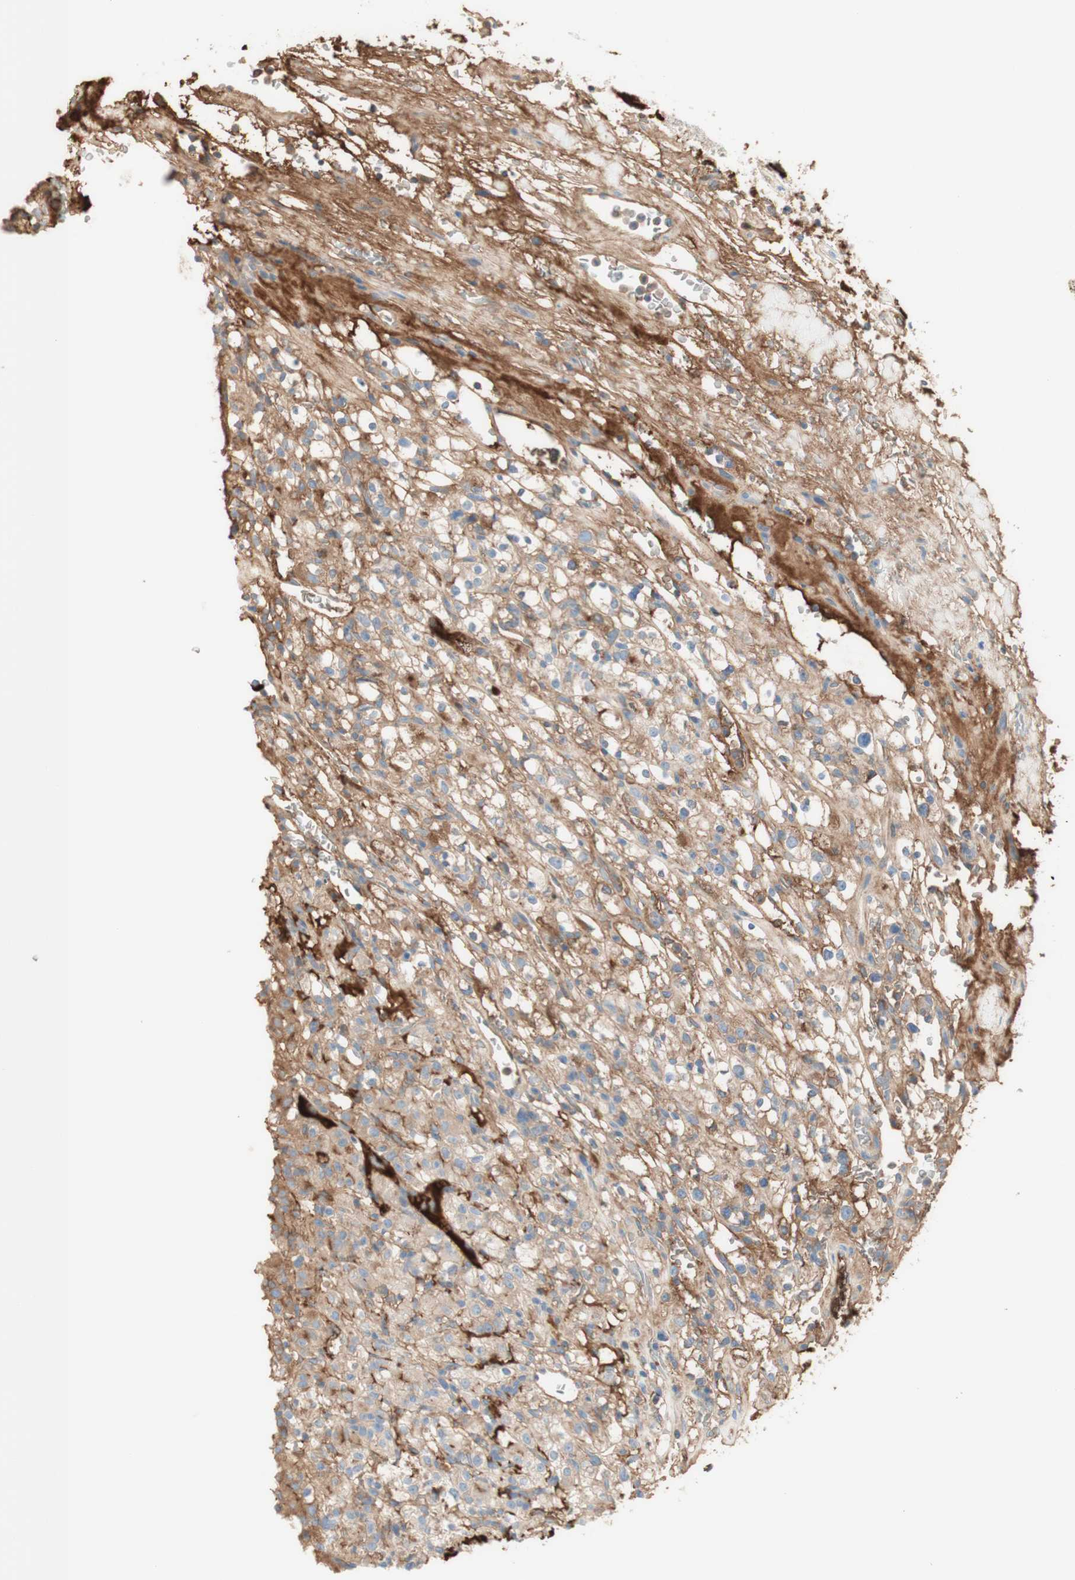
{"staining": {"intensity": "moderate", "quantity": "25%-75%", "location": "cytoplasmic/membranous"}, "tissue": "renal cancer", "cell_type": "Tumor cells", "image_type": "cancer", "snomed": [{"axis": "morphology", "description": "Normal tissue, NOS"}, {"axis": "morphology", "description": "Adenocarcinoma, NOS"}, {"axis": "topography", "description": "Kidney"}], "caption": "Renal cancer stained with DAB (3,3'-diaminobenzidine) immunohistochemistry reveals medium levels of moderate cytoplasmic/membranous positivity in approximately 25%-75% of tumor cells.", "gene": "KNG1", "patient": {"sex": "female", "age": 72}}